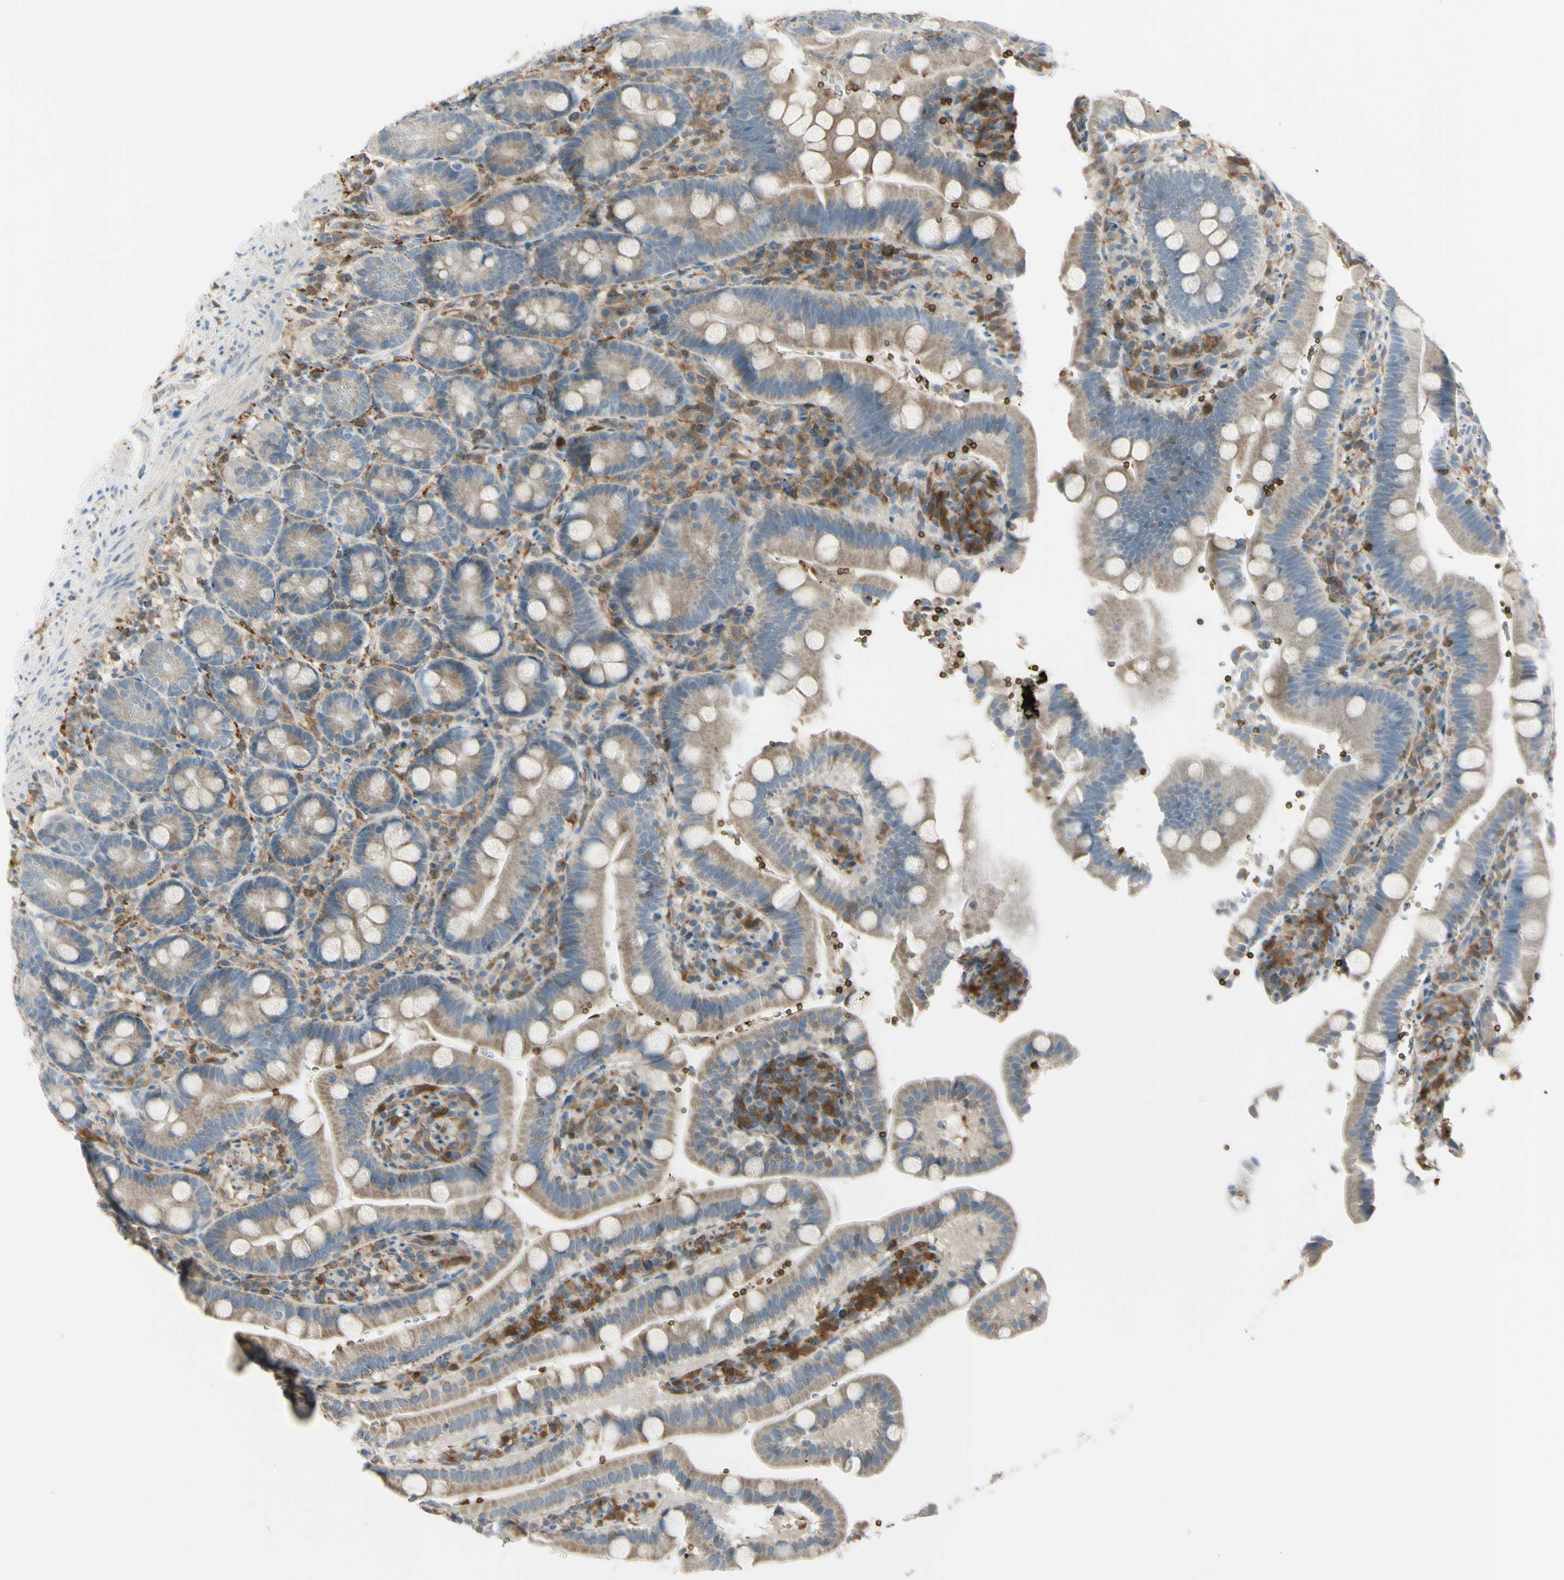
{"staining": {"intensity": "weak", "quantity": ">75%", "location": "cytoplasmic/membranous"}, "tissue": "duodenum", "cell_type": "Glandular cells", "image_type": "normal", "snomed": [{"axis": "morphology", "description": "Normal tissue, NOS"}, {"axis": "topography", "description": "Small intestine, NOS"}], "caption": "Unremarkable duodenum exhibits weak cytoplasmic/membranous staining in about >75% of glandular cells.", "gene": "CYRIB", "patient": {"sex": "female", "age": 71}}